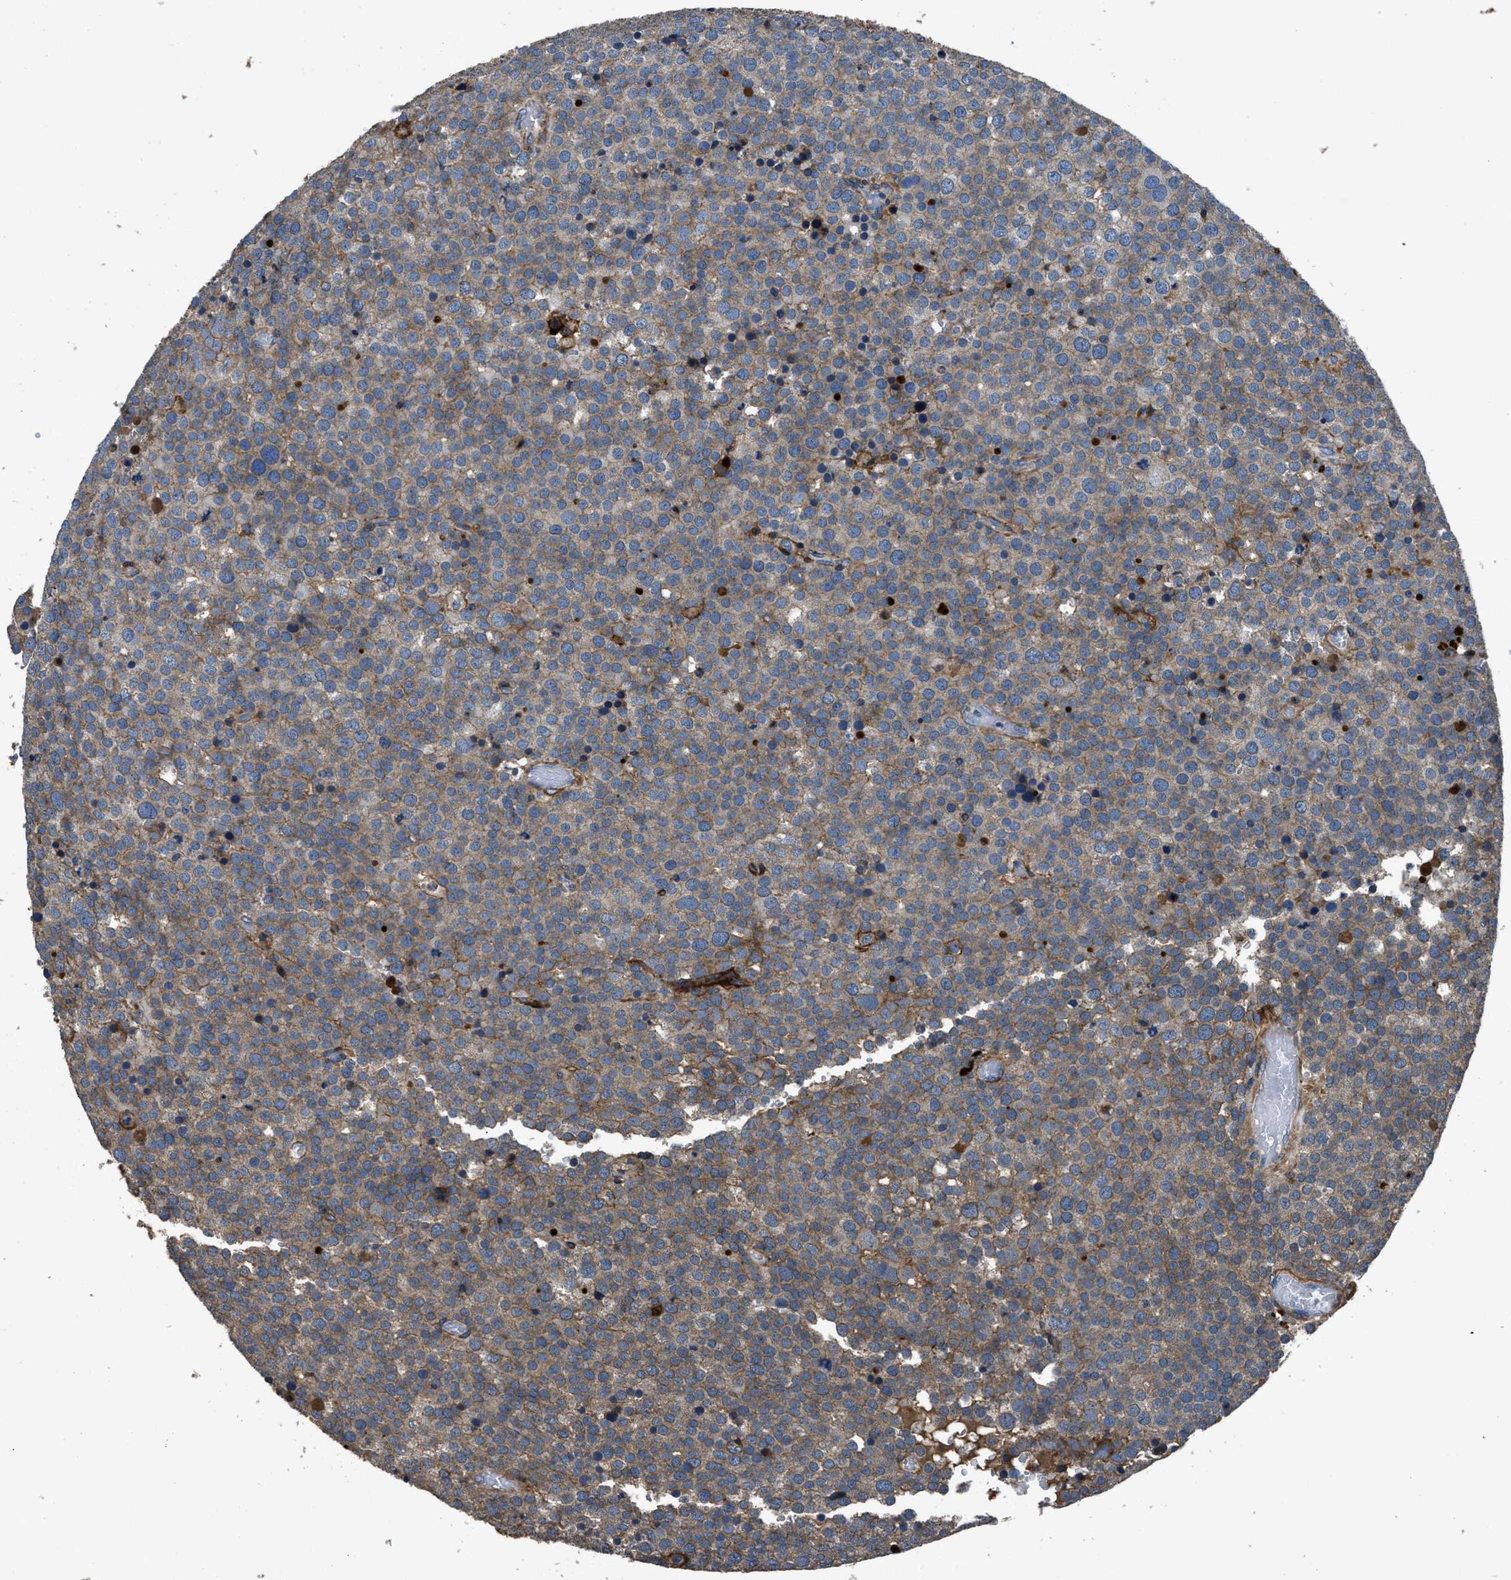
{"staining": {"intensity": "moderate", "quantity": ">75%", "location": "cytoplasmic/membranous"}, "tissue": "testis cancer", "cell_type": "Tumor cells", "image_type": "cancer", "snomed": [{"axis": "morphology", "description": "Normal tissue, NOS"}, {"axis": "morphology", "description": "Seminoma, NOS"}, {"axis": "topography", "description": "Testis"}], "caption": "Testis cancer stained with a protein marker displays moderate staining in tumor cells.", "gene": "CD276", "patient": {"sex": "male", "age": 71}}